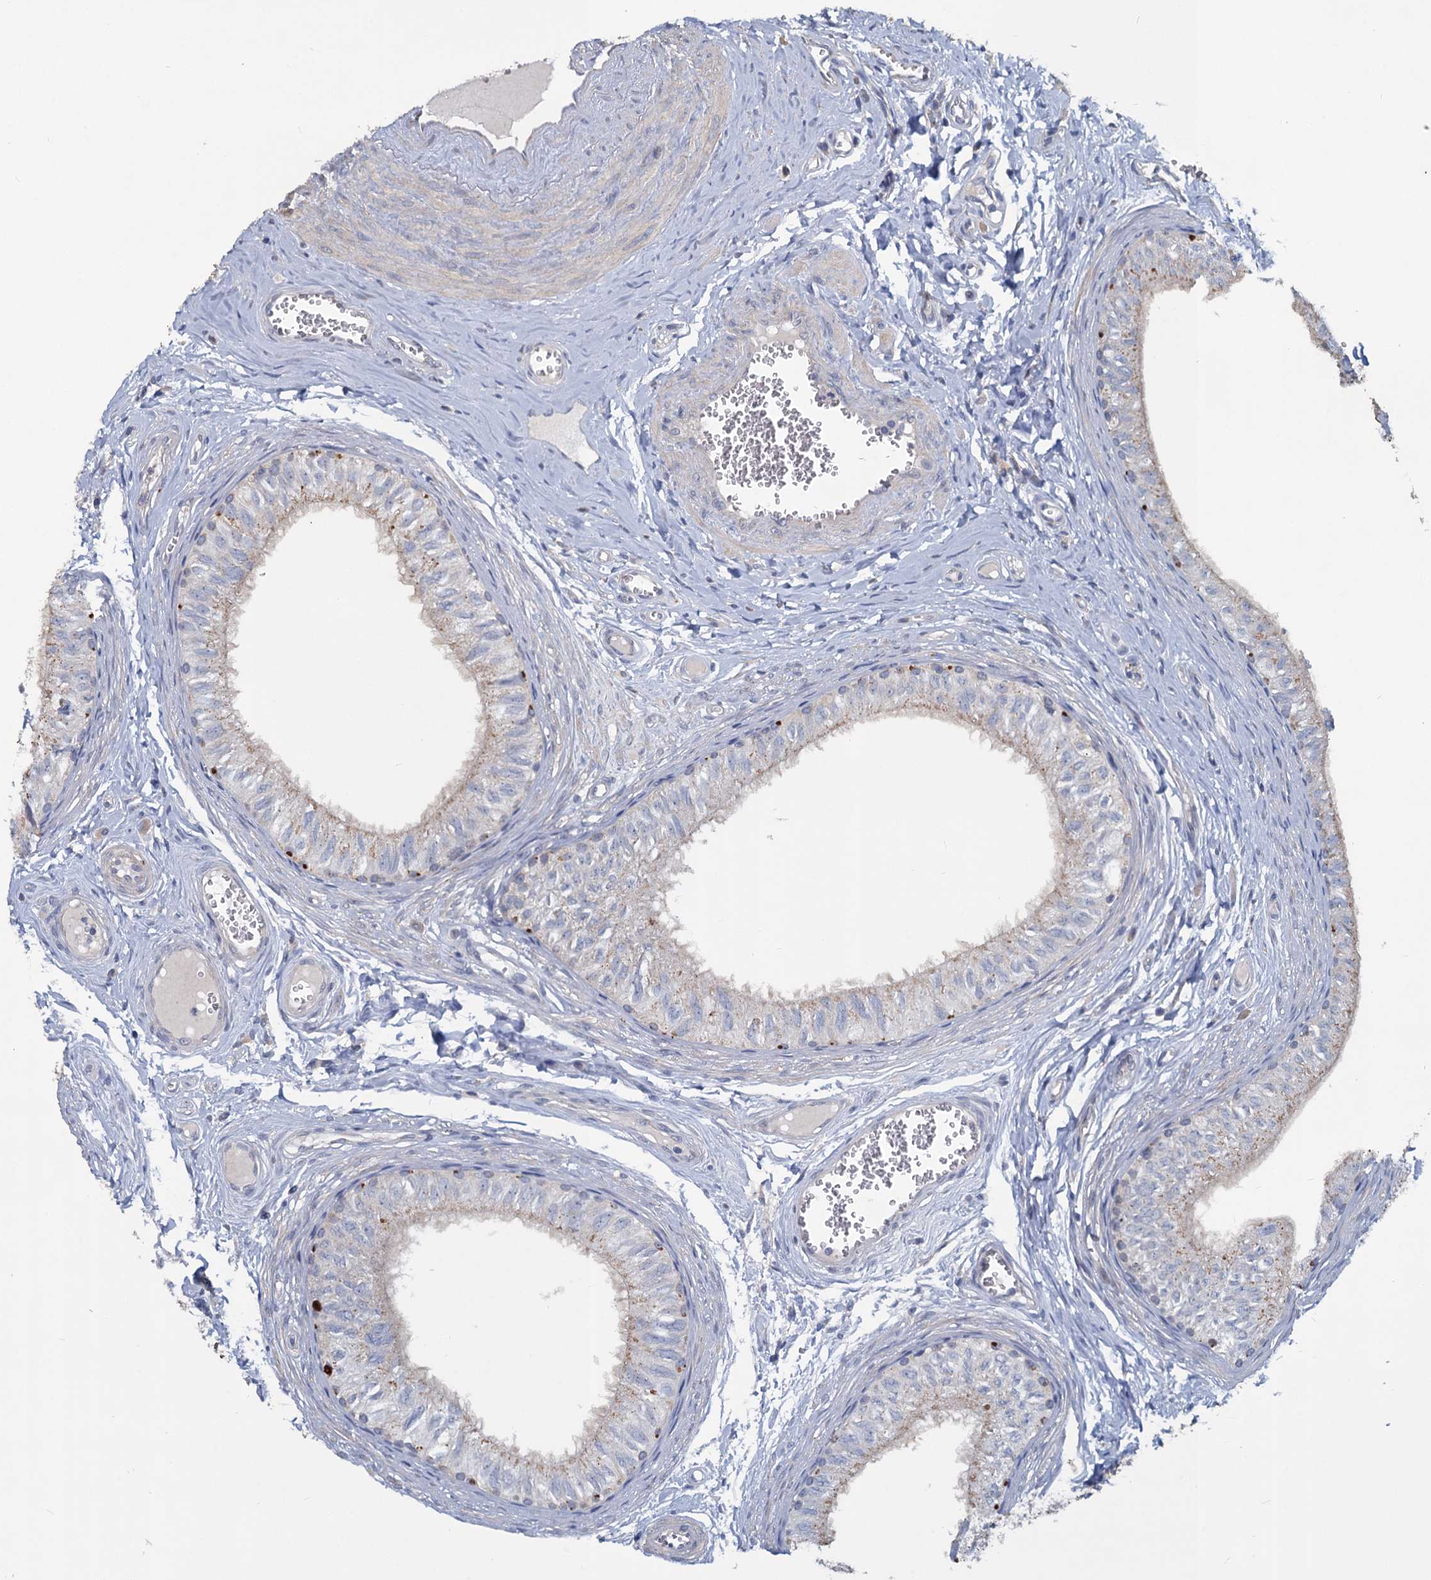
{"staining": {"intensity": "moderate", "quantity": "25%-75%", "location": "cytoplasmic/membranous"}, "tissue": "epididymis", "cell_type": "Glandular cells", "image_type": "normal", "snomed": [{"axis": "morphology", "description": "Normal tissue, NOS"}, {"axis": "topography", "description": "Epididymis"}], "caption": "IHC of normal human epididymis reveals medium levels of moderate cytoplasmic/membranous positivity in about 25%-75% of glandular cells. (Stains: DAB in brown, nuclei in blue, Microscopy: brightfield microscopy at high magnification).", "gene": "SLC2A7", "patient": {"sex": "male", "age": 42}}